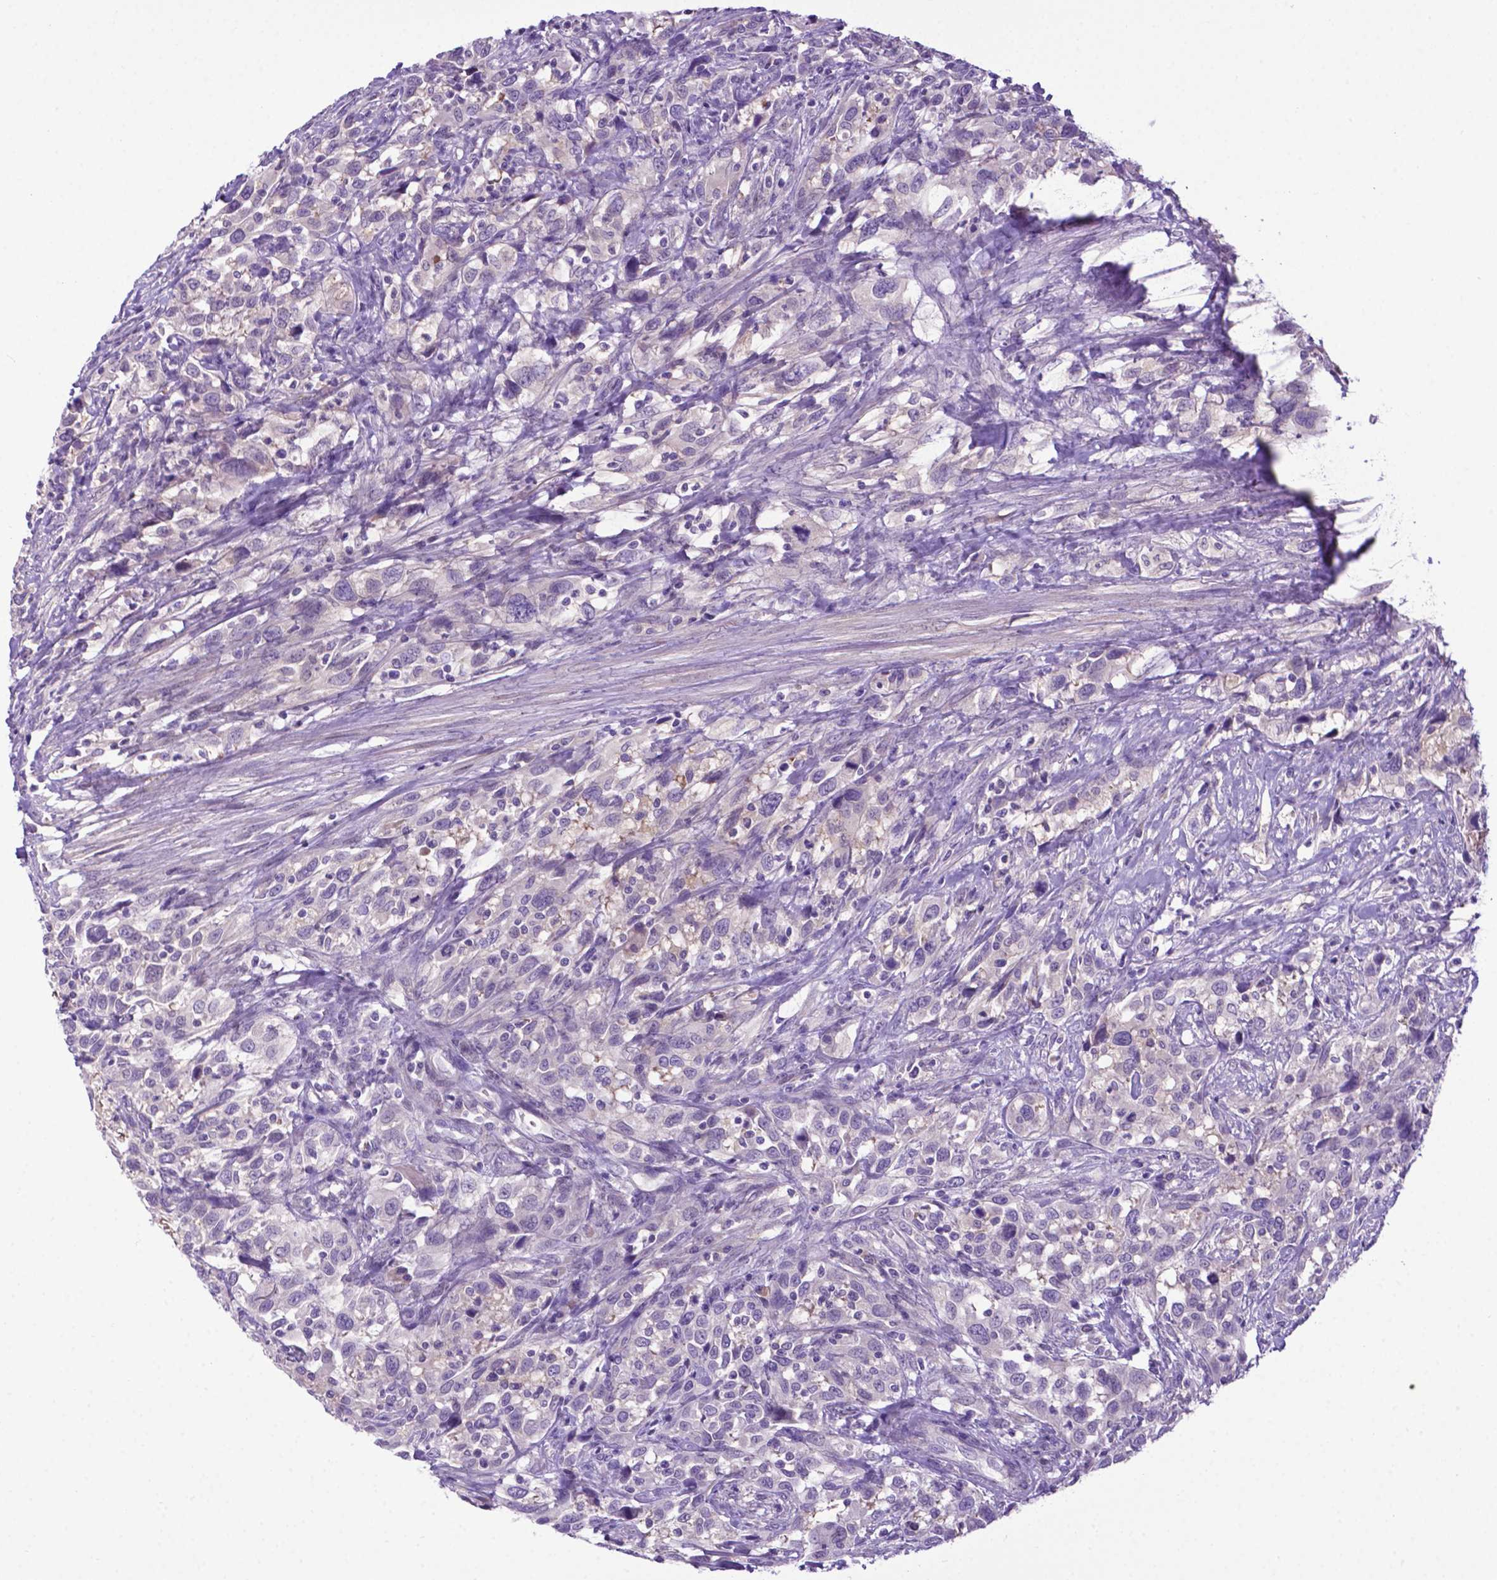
{"staining": {"intensity": "negative", "quantity": "none", "location": "none"}, "tissue": "urothelial cancer", "cell_type": "Tumor cells", "image_type": "cancer", "snomed": [{"axis": "morphology", "description": "Urothelial carcinoma, NOS"}, {"axis": "morphology", "description": "Urothelial carcinoma, High grade"}, {"axis": "topography", "description": "Urinary bladder"}], "caption": "Protein analysis of urothelial cancer shows no significant expression in tumor cells. Brightfield microscopy of immunohistochemistry (IHC) stained with DAB (brown) and hematoxylin (blue), captured at high magnification.", "gene": "ADRA2B", "patient": {"sex": "female", "age": 64}}